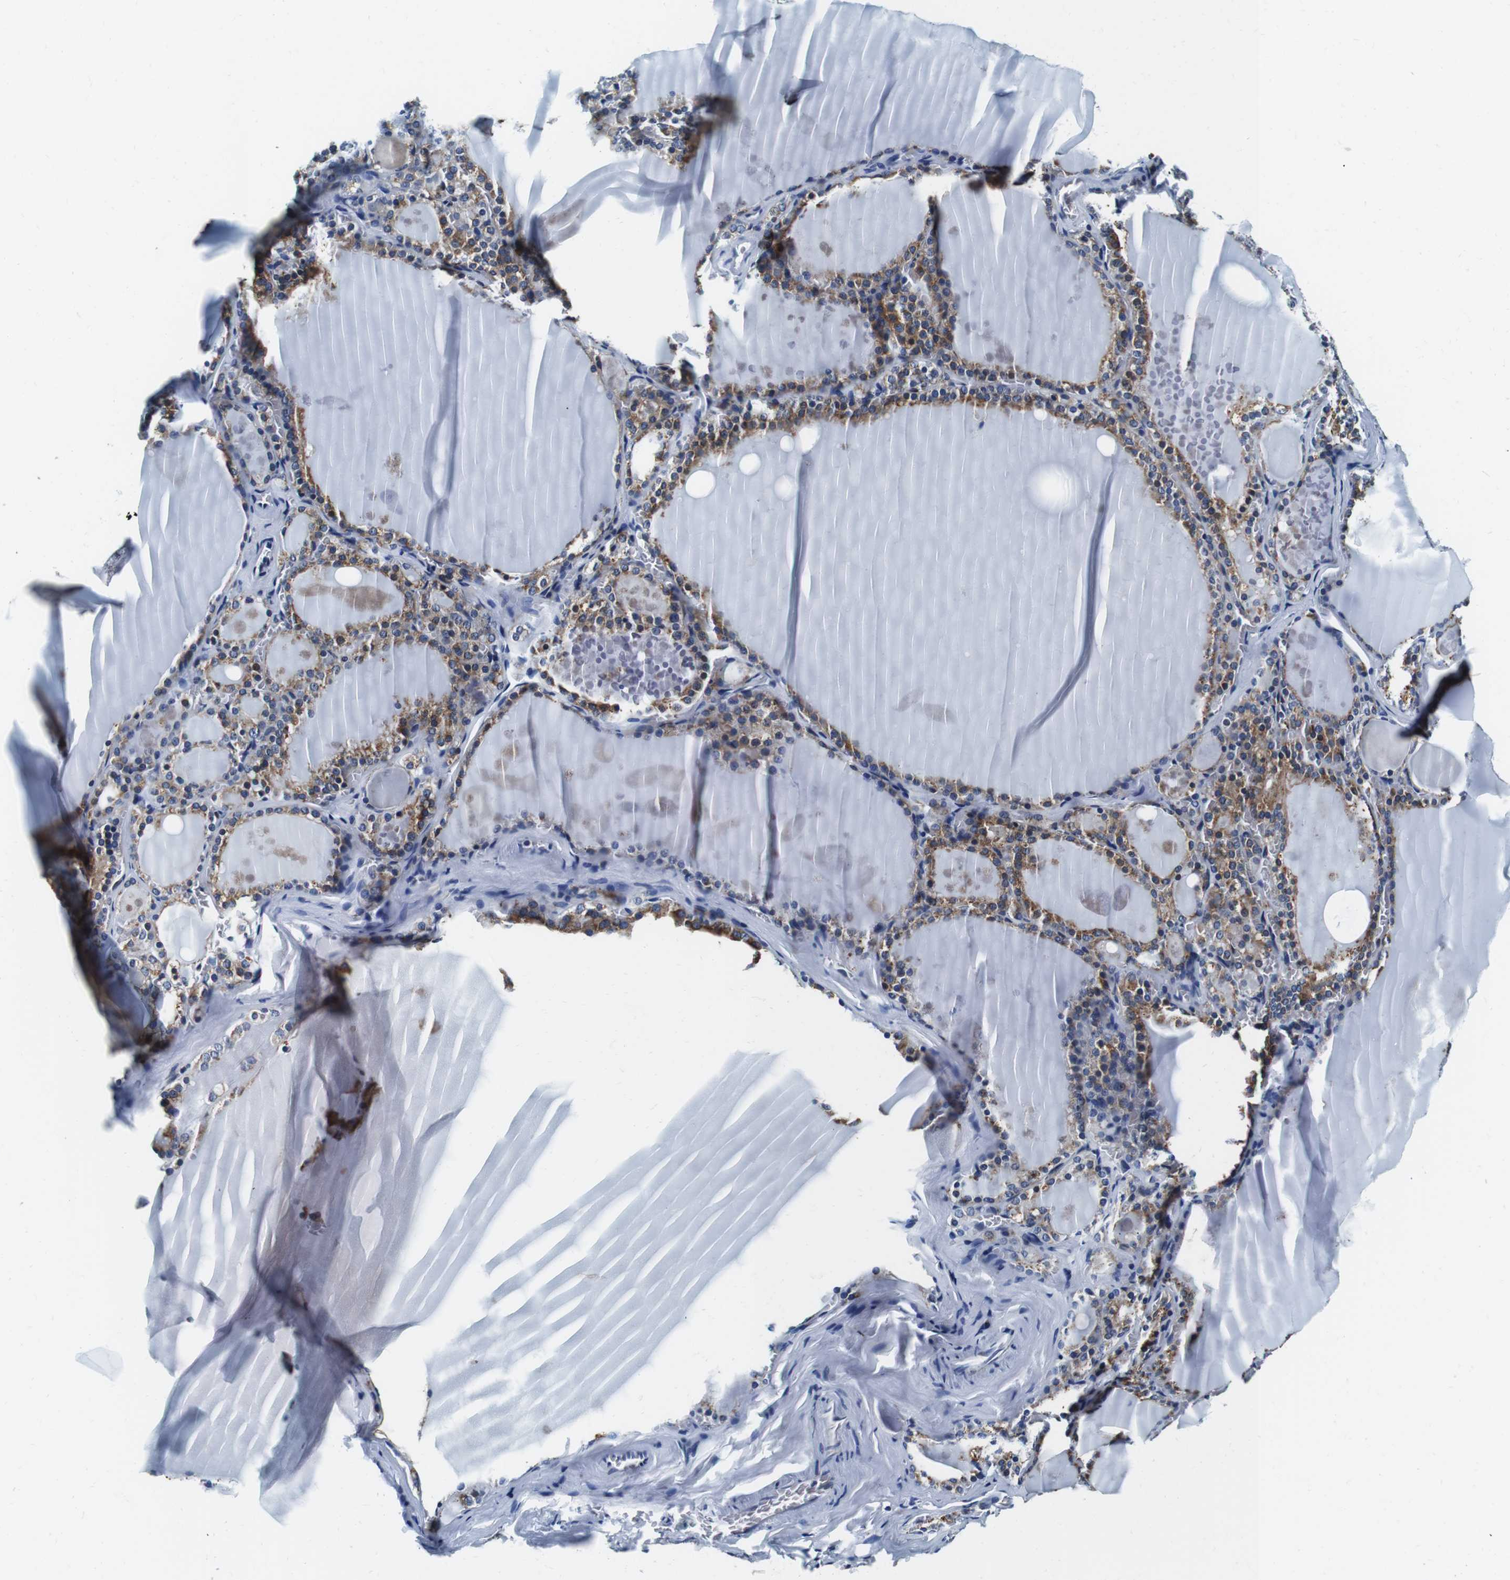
{"staining": {"intensity": "moderate", "quantity": ">75%", "location": "cytoplasmic/membranous"}, "tissue": "thyroid gland", "cell_type": "Glandular cells", "image_type": "normal", "snomed": [{"axis": "morphology", "description": "Normal tissue, NOS"}, {"axis": "topography", "description": "Thyroid gland"}], "caption": "High-magnification brightfield microscopy of unremarkable thyroid gland stained with DAB (brown) and counterstained with hematoxylin (blue). glandular cells exhibit moderate cytoplasmic/membranous staining is seen in about>75% of cells.", "gene": "FAR2", "patient": {"sex": "male", "age": 56}}